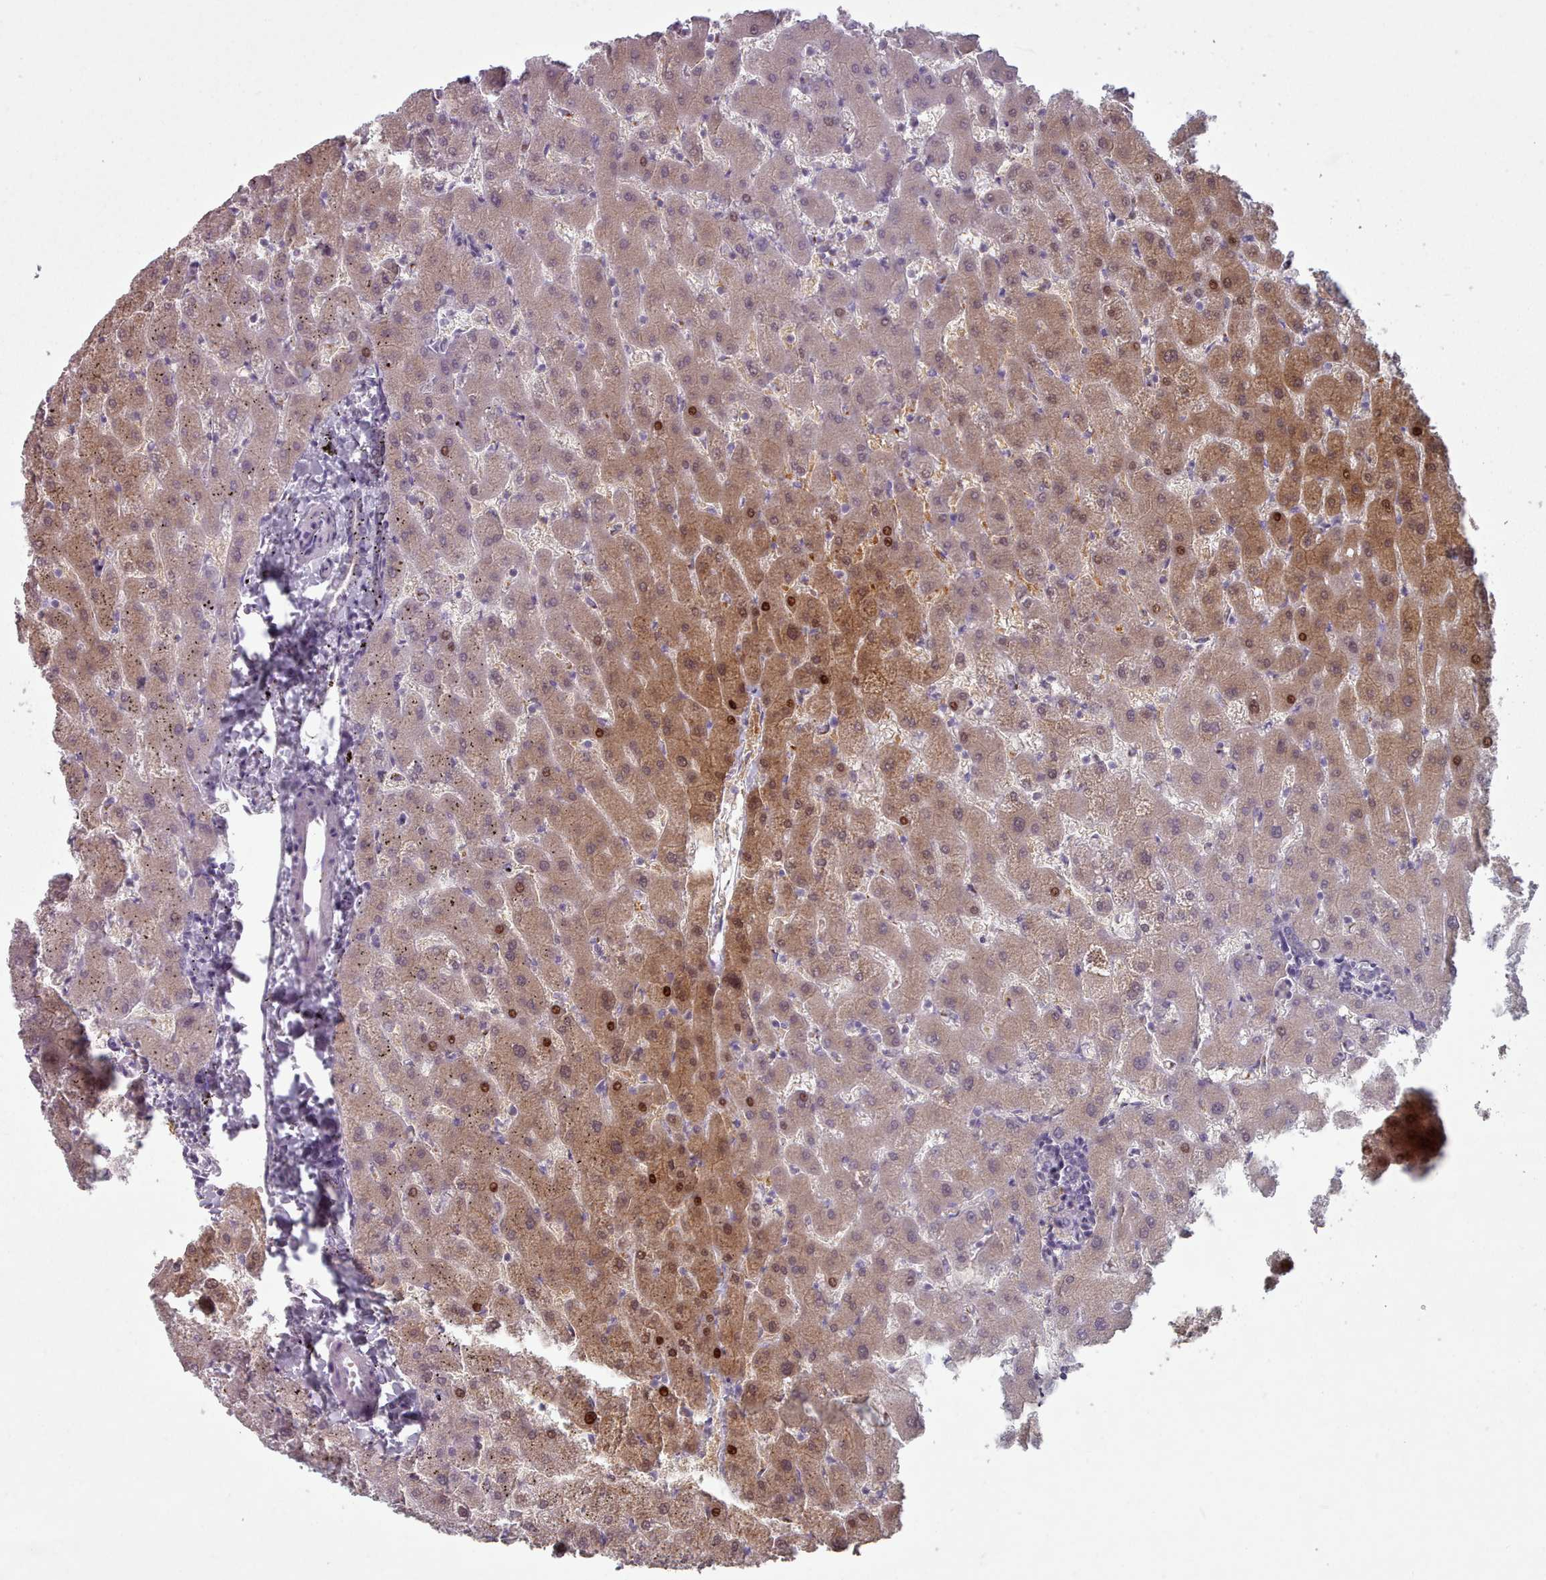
{"staining": {"intensity": "negative", "quantity": "none", "location": "none"}, "tissue": "liver", "cell_type": "Cholangiocytes", "image_type": "normal", "snomed": [{"axis": "morphology", "description": "Normal tissue, NOS"}, {"axis": "topography", "description": "Liver"}], "caption": "DAB (3,3'-diaminobenzidine) immunohistochemical staining of unremarkable human liver reveals no significant staining in cholangiocytes.", "gene": "MAN1B1", "patient": {"sex": "female", "age": 63}}